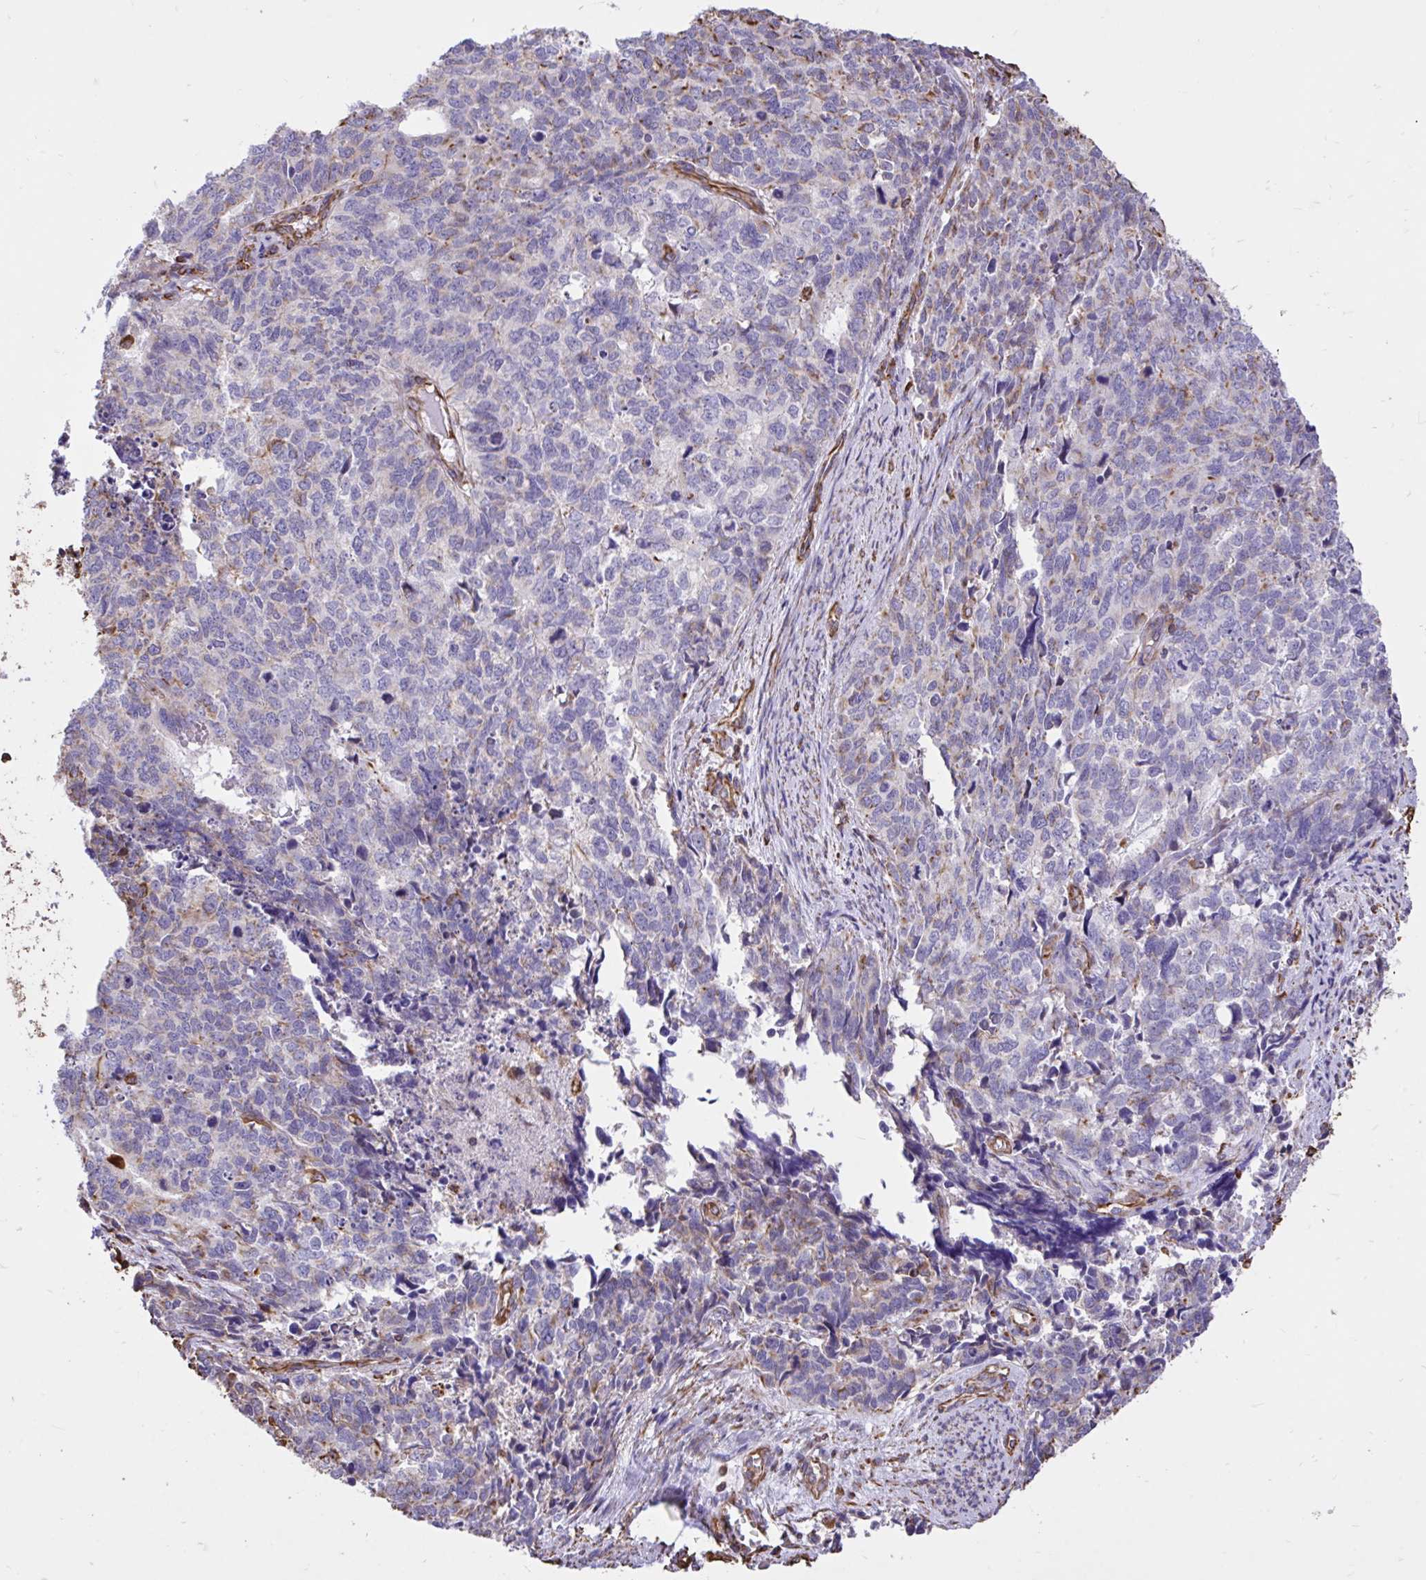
{"staining": {"intensity": "weak", "quantity": "<25%", "location": "cytoplasmic/membranous"}, "tissue": "cervical cancer", "cell_type": "Tumor cells", "image_type": "cancer", "snomed": [{"axis": "morphology", "description": "Adenocarcinoma, NOS"}, {"axis": "topography", "description": "Cervix"}], "caption": "A photomicrograph of human cervical adenocarcinoma is negative for staining in tumor cells.", "gene": "RNF103", "patient": {"sex": "female", "age": 63}}